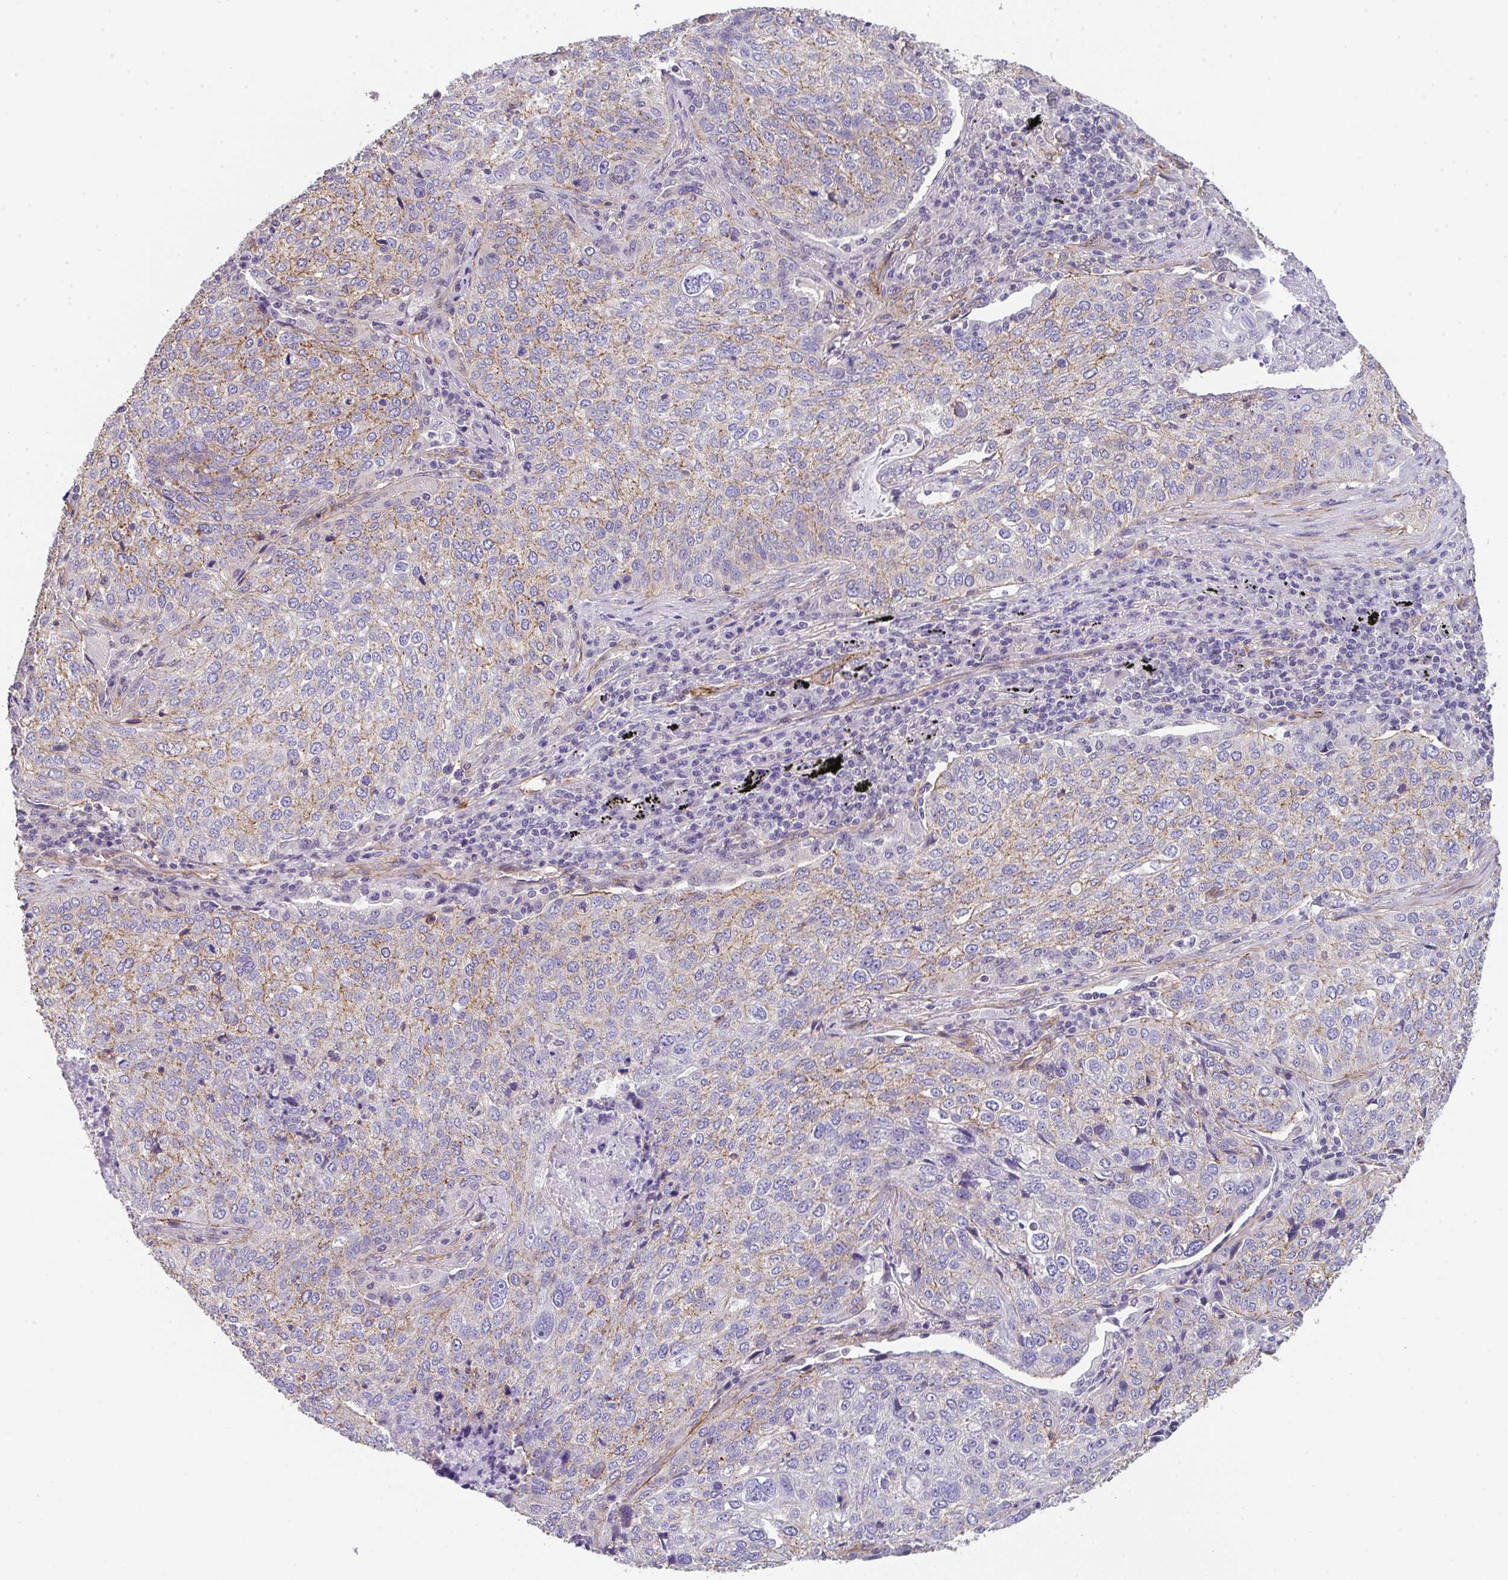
{"staining": {"intensity": "moderate", "quantity": "25%-75%", "location": "cytoplasmic/membranous"}, "tissue": "lung cancer", "cell_type": "Tumor cells", "image_type": "cancer", "snomed": [{"axis": "morphology", "description": "Squamous cell carcinoma, NOS"}, {"axis": "topography", "description": "Lung"}], "caption": "A brown stain labels moderate cytoplasmic/membranous expression of a protein in lung cancer (squamous cell carcinoma) tumor cells. (Brightfield microscopy of DAB IHC at high magnification).", "gene": "DBN1", "patient": {"sex": "male", "age": 63}}